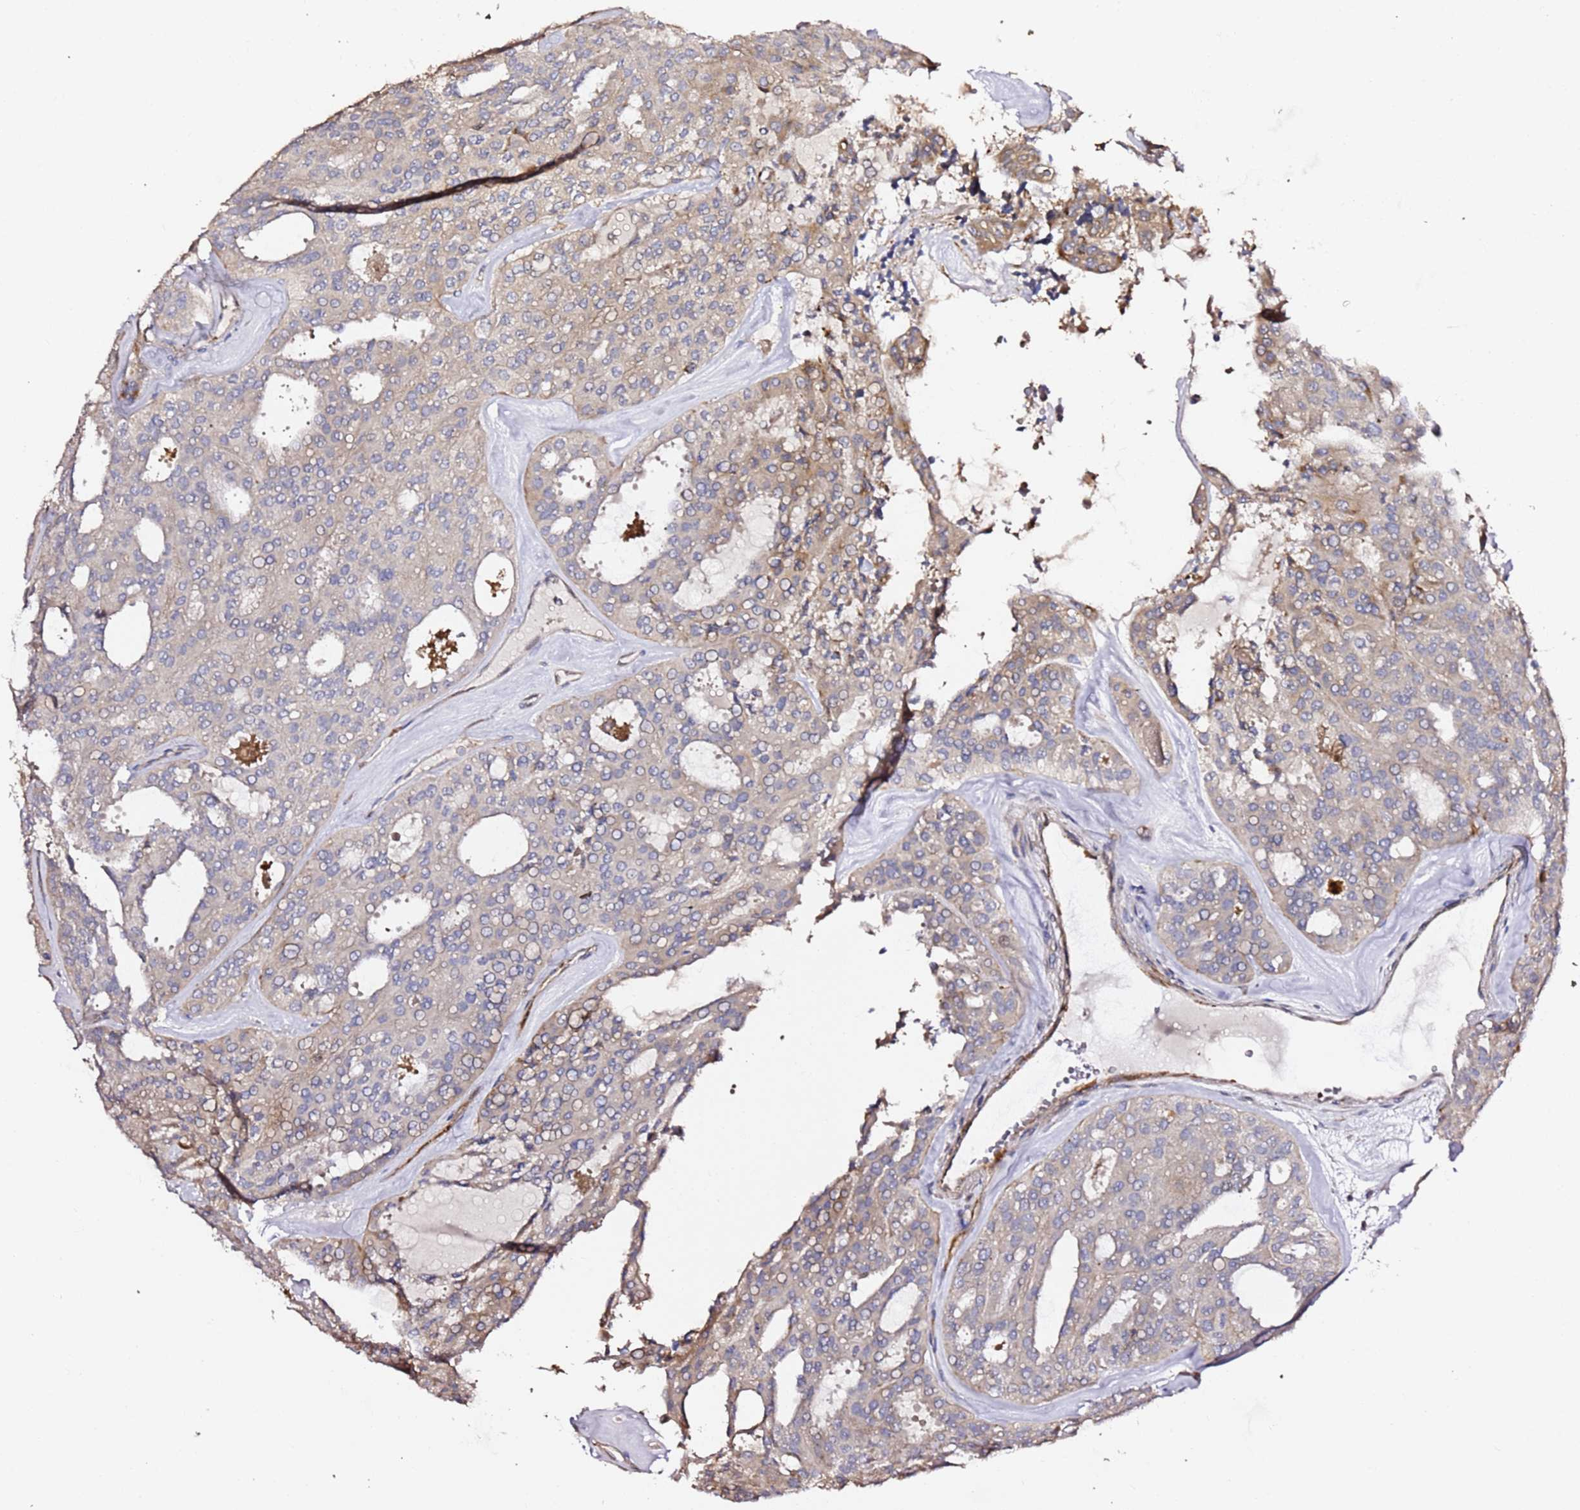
{"staining": {"intensity": "moderate", "quantity": "<25%", "location": "cytoplasmic/membranous"}, "tissue": "thyroid cancer", "cell_type": "Tumor cells", "image_type": "cancer", "snomed": [{"axis": "morphology", "description": "Follicular adenoma carcinoma, NOS"}, {"axis": "topography", "description": "Thyroid gland"}], "caption": "Immunohistochemistry (IHC) (DAB) staining of human thyroid cancer (follicular adenoma carcinoma) exhibits moderate cytoplasmic/membranous protein positivity in approximately <25% of tumor cells.", "gene": "HSD17B7", "patient": {"sex": "male", "age": 75}}